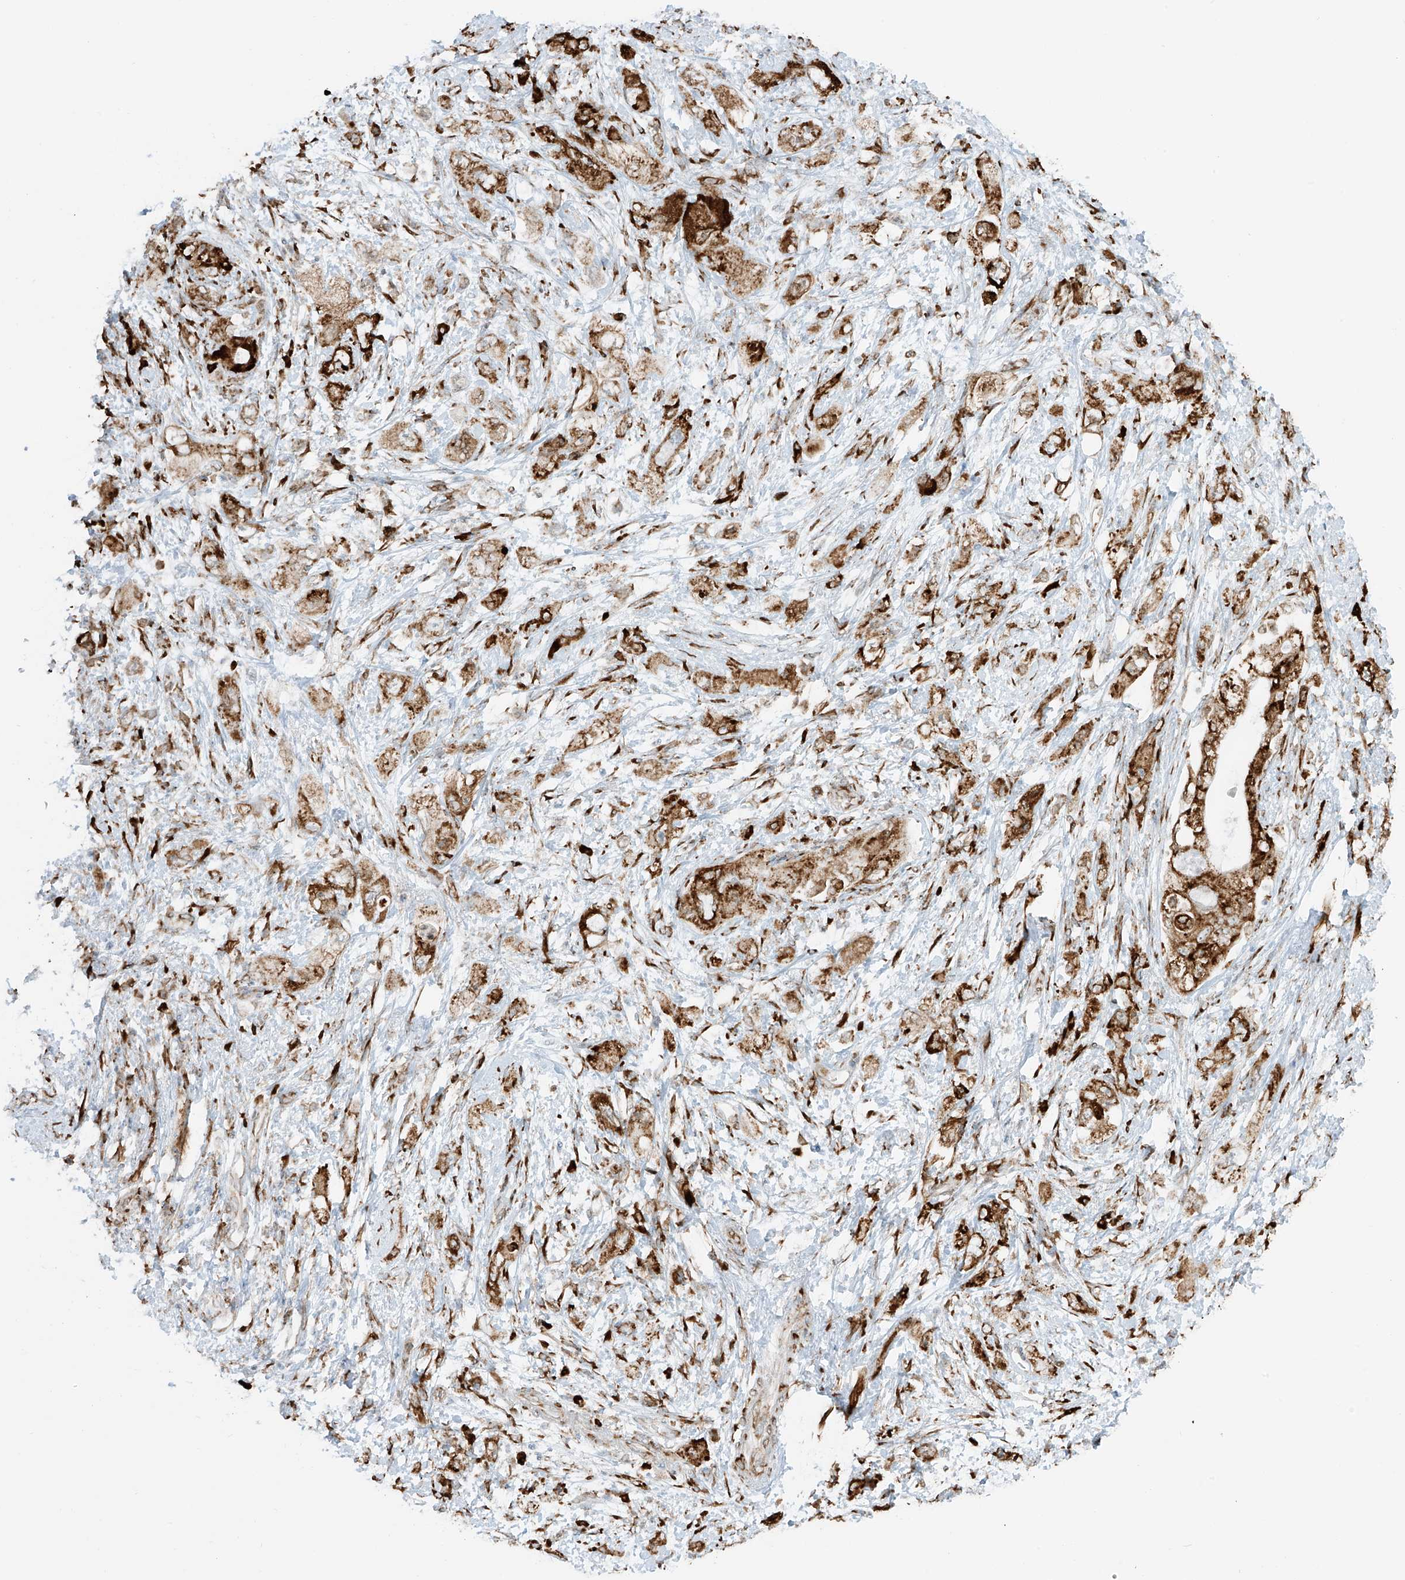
{"staining": {"intensity": "strong", "quantity": ">75%", "location": "cytoplasmic/membranous"}, "tissue": "pancreatic cancer", "cell_type": "Tumor cells", "image_type": "cancer", "snomed": [{"axis": "morphology", "description": "Adenocarcinoma, NOS"}, {"axis": "topography", "description": "Pancreas"}], "caption": "Pancreatic cancer (adenocarcinoma) stained with immunohistochemistry (IHC) exhibits strong cytoplasmic/membranous expression in approximately >75% of tumor cells.", "gene": "LRRC59", "patient": {"sex": "female", "age": 73}}